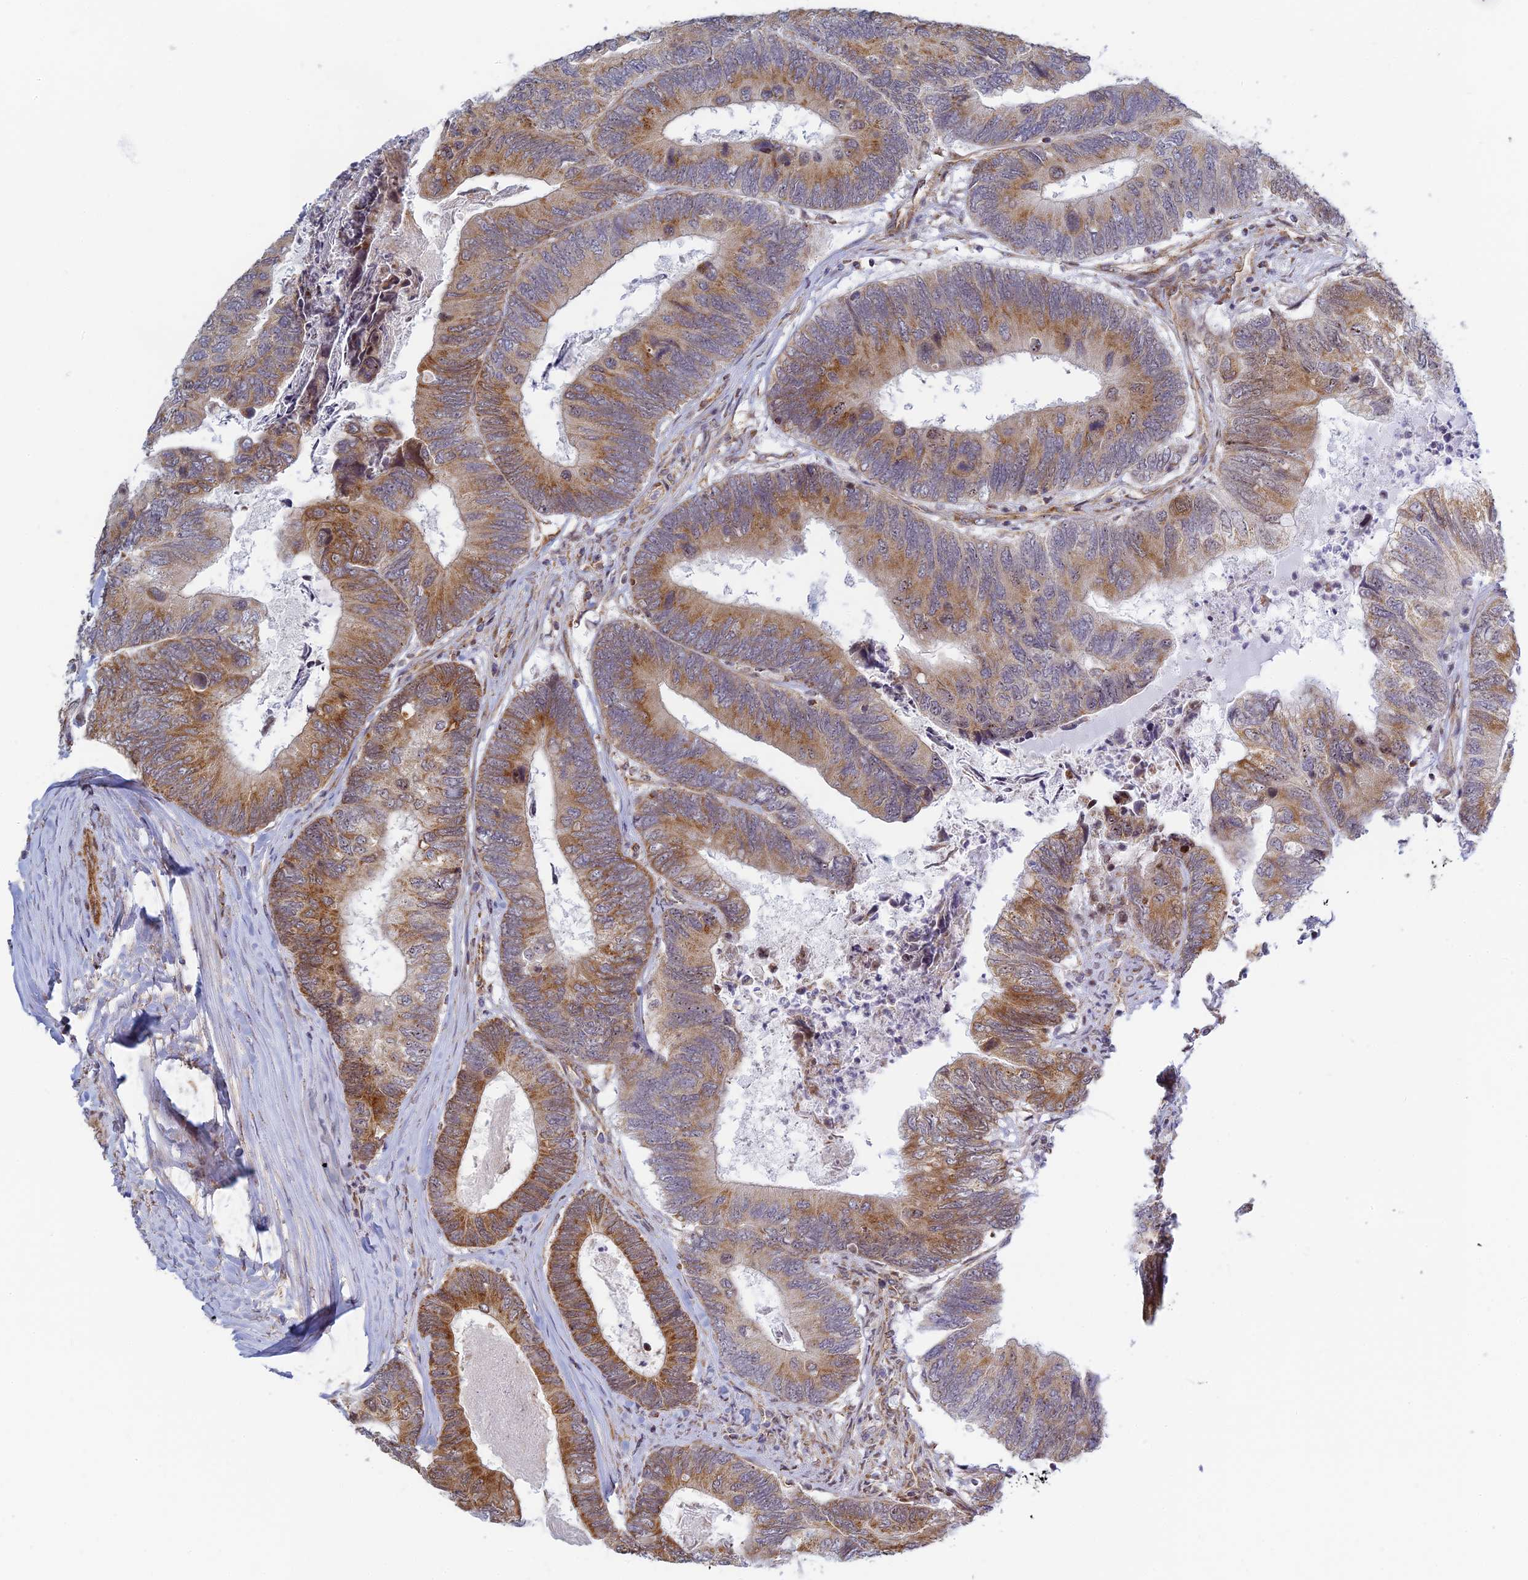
{"staining": {"intensity": "moderate", "quantity": ">75%", "location": "cytoplasmic/membranous"}, "tissue": "colorectal cancer", "cell_type": "Tumor cells", "image_type": "cancer", "snomed": [{"axis": "morphology", "description": "Adenocarcinoma, NOS"}, {"axis": "topography", "description": "Colon"}], "caption": "DAB (3,3'-diaminobenzidine) immunohistochemical staining of human colorectal cancer (adenocarcinoma) demonstrates moderate cytoplasmic/membranous protein positivity in approximately >75% of tumor cells. (DAB (3,3'-diaminobenzidine) = brown stain, brightfield microscopy at high magnification).", "gene": "HOOK2", "patient": {"sex": "female", "age": 67}}